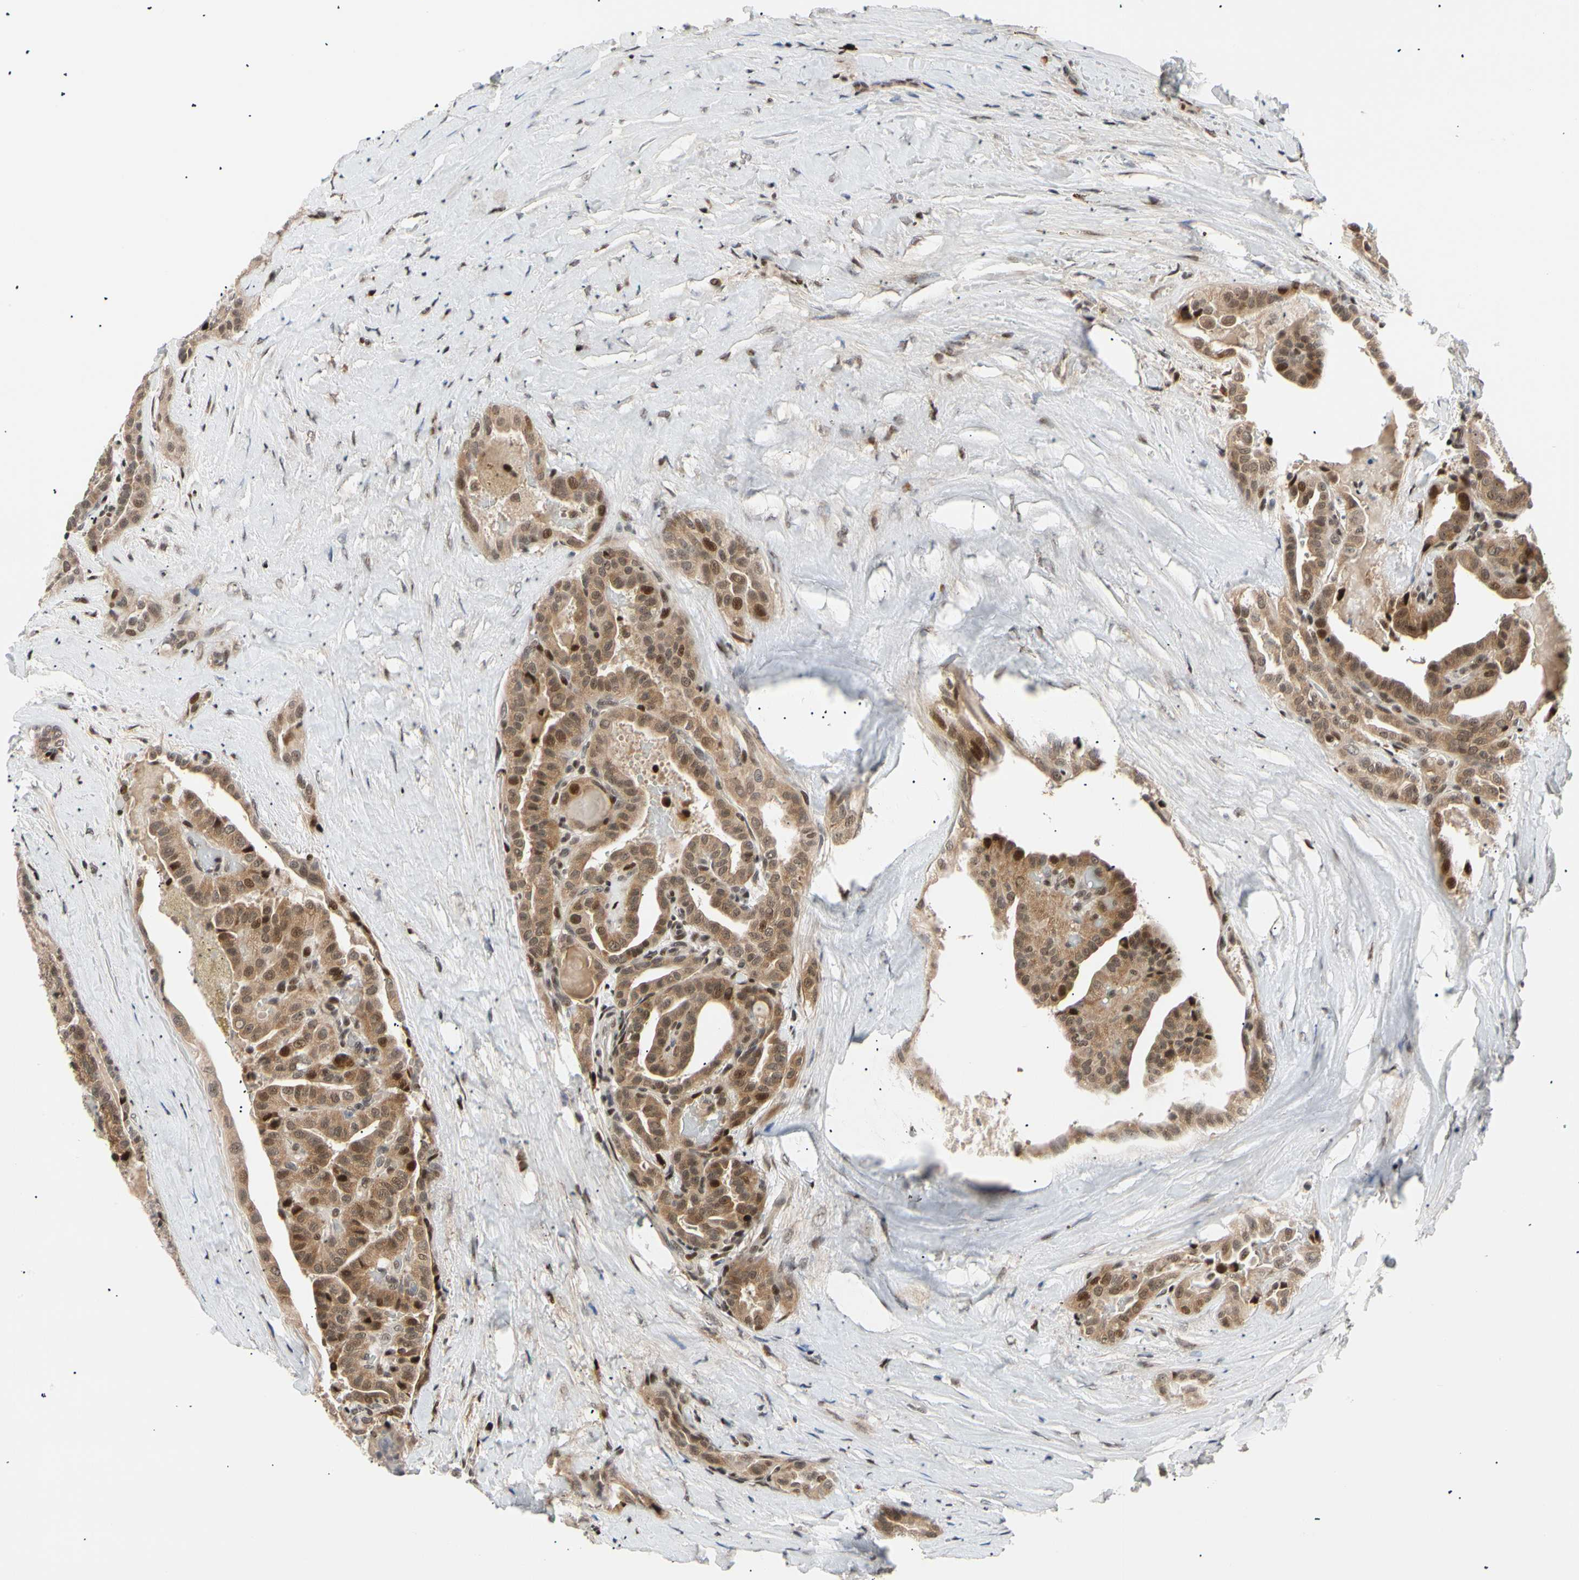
{"staining": {"intensity": "strong", "quantity": "25%-75%", "location": "cytoplasmic/membranous,nuclear"}, "tissue": "thyroid cancer", "cell_type": "Tumor cells", "image_type": "cancer", "snomed": [{"axis": "morphology", "description": "Papillary adenocarcinoma, NOS"}, {"axis": "topography", "description": "Thyroid gland"}], "caption": "Tumor cells show high levels of strong cytoplasmic/membranous and nuclear staining in approximately 25%-75% of cells in thyroid papillary adenocarcinoma.", "gene": "E2F1", "patient": {"sex": "male", "age": 77}}